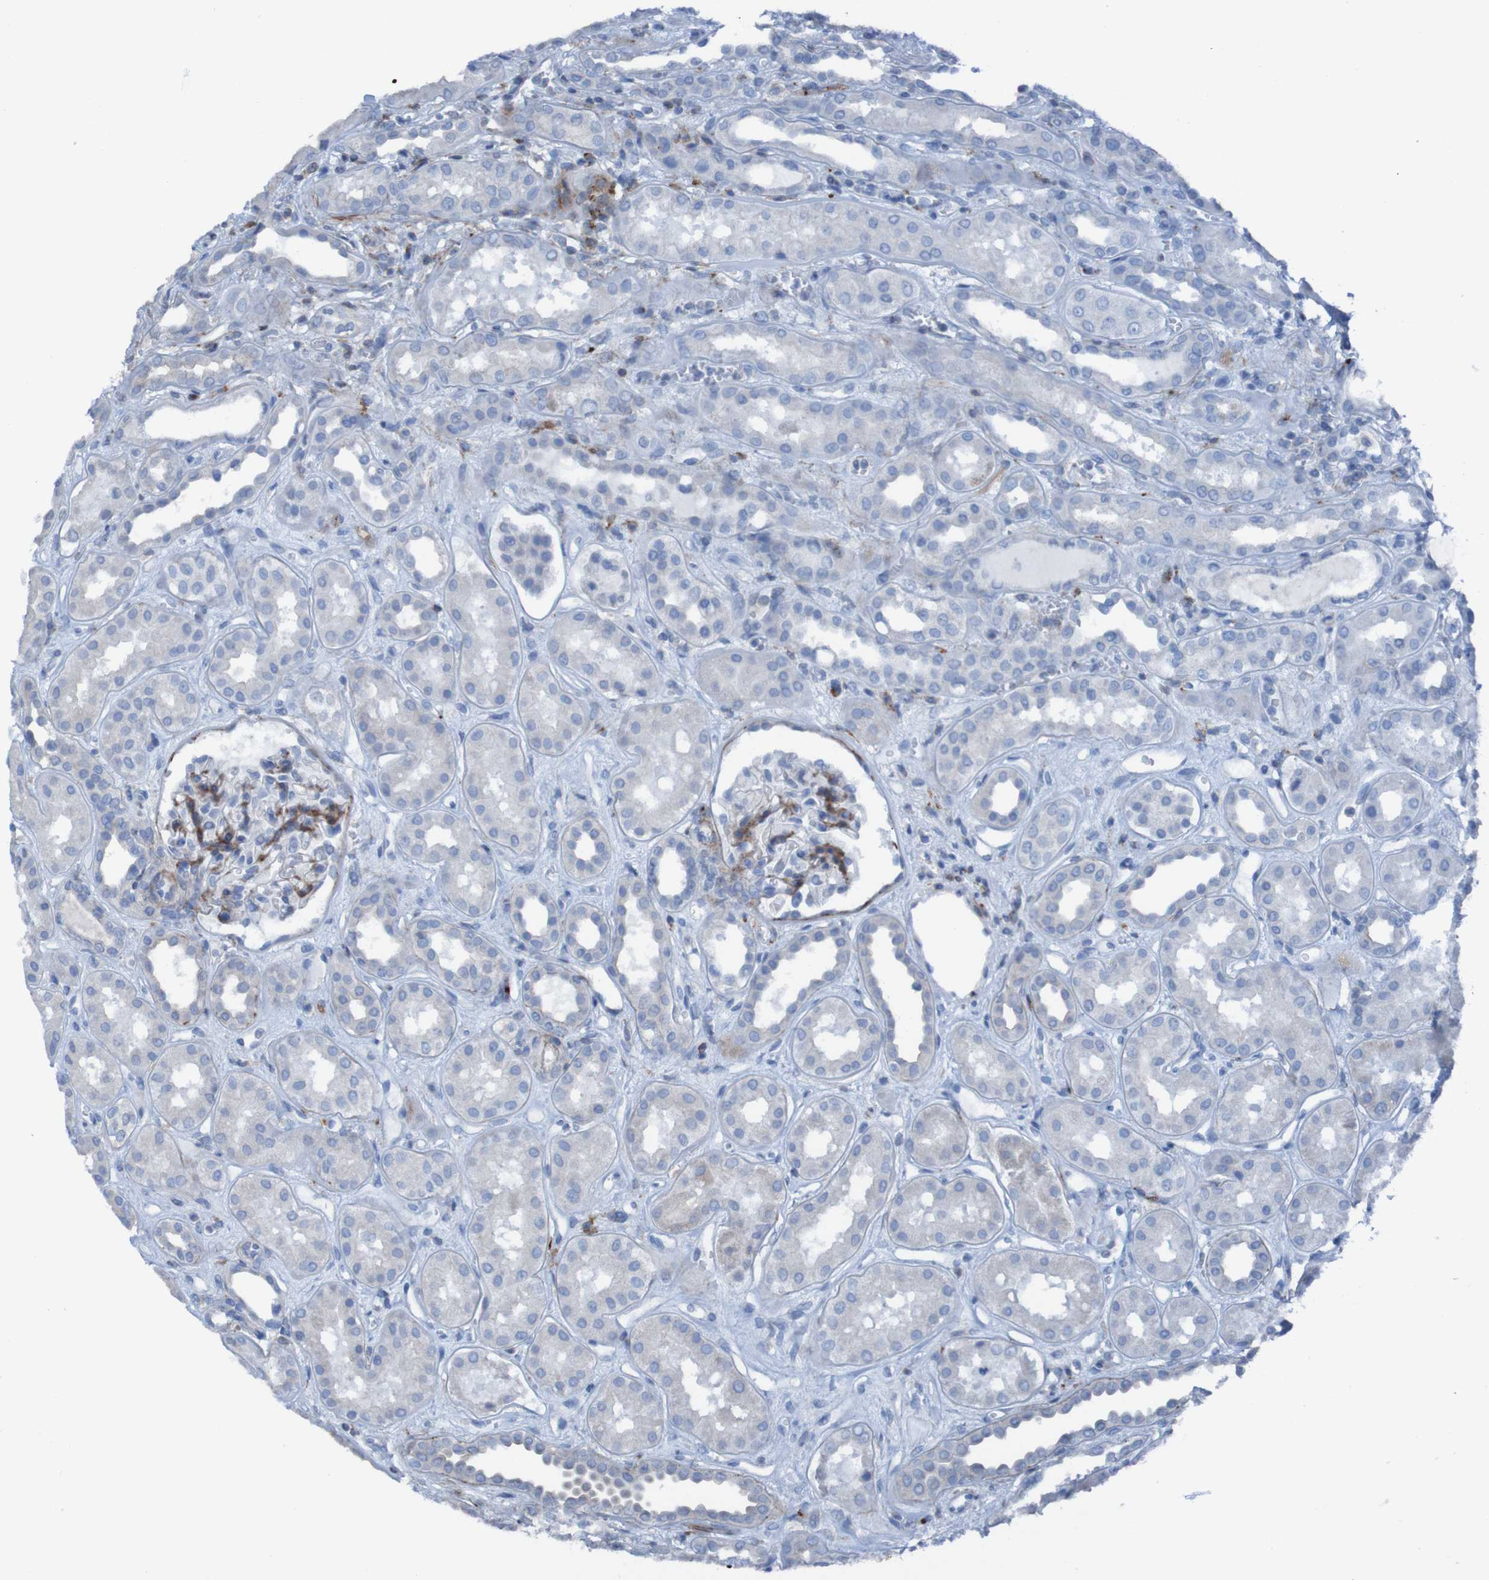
{"staining": {"intensity": "strong", "quantity": "<25%", "location": "cytoplasmic/membranous"}, "tissue": "kidney", "cell_type": "Cells in glomeruli", "image_type": "normal", "snomed": [{"axis": "morphology", "description": "Normal tissue, NOS"}, {"axis": "topography", "description": "Kidney"}], "caption": "Protein expression analysis of unremarkable kidney demonstrates strong cytoplasmic/membranous expression in about <25% of cells in glomeruli. (IHC, brightfield microscopy, high magnification).", "gene": "RNF182", "patient": {"sex": "male", "age": 59}}